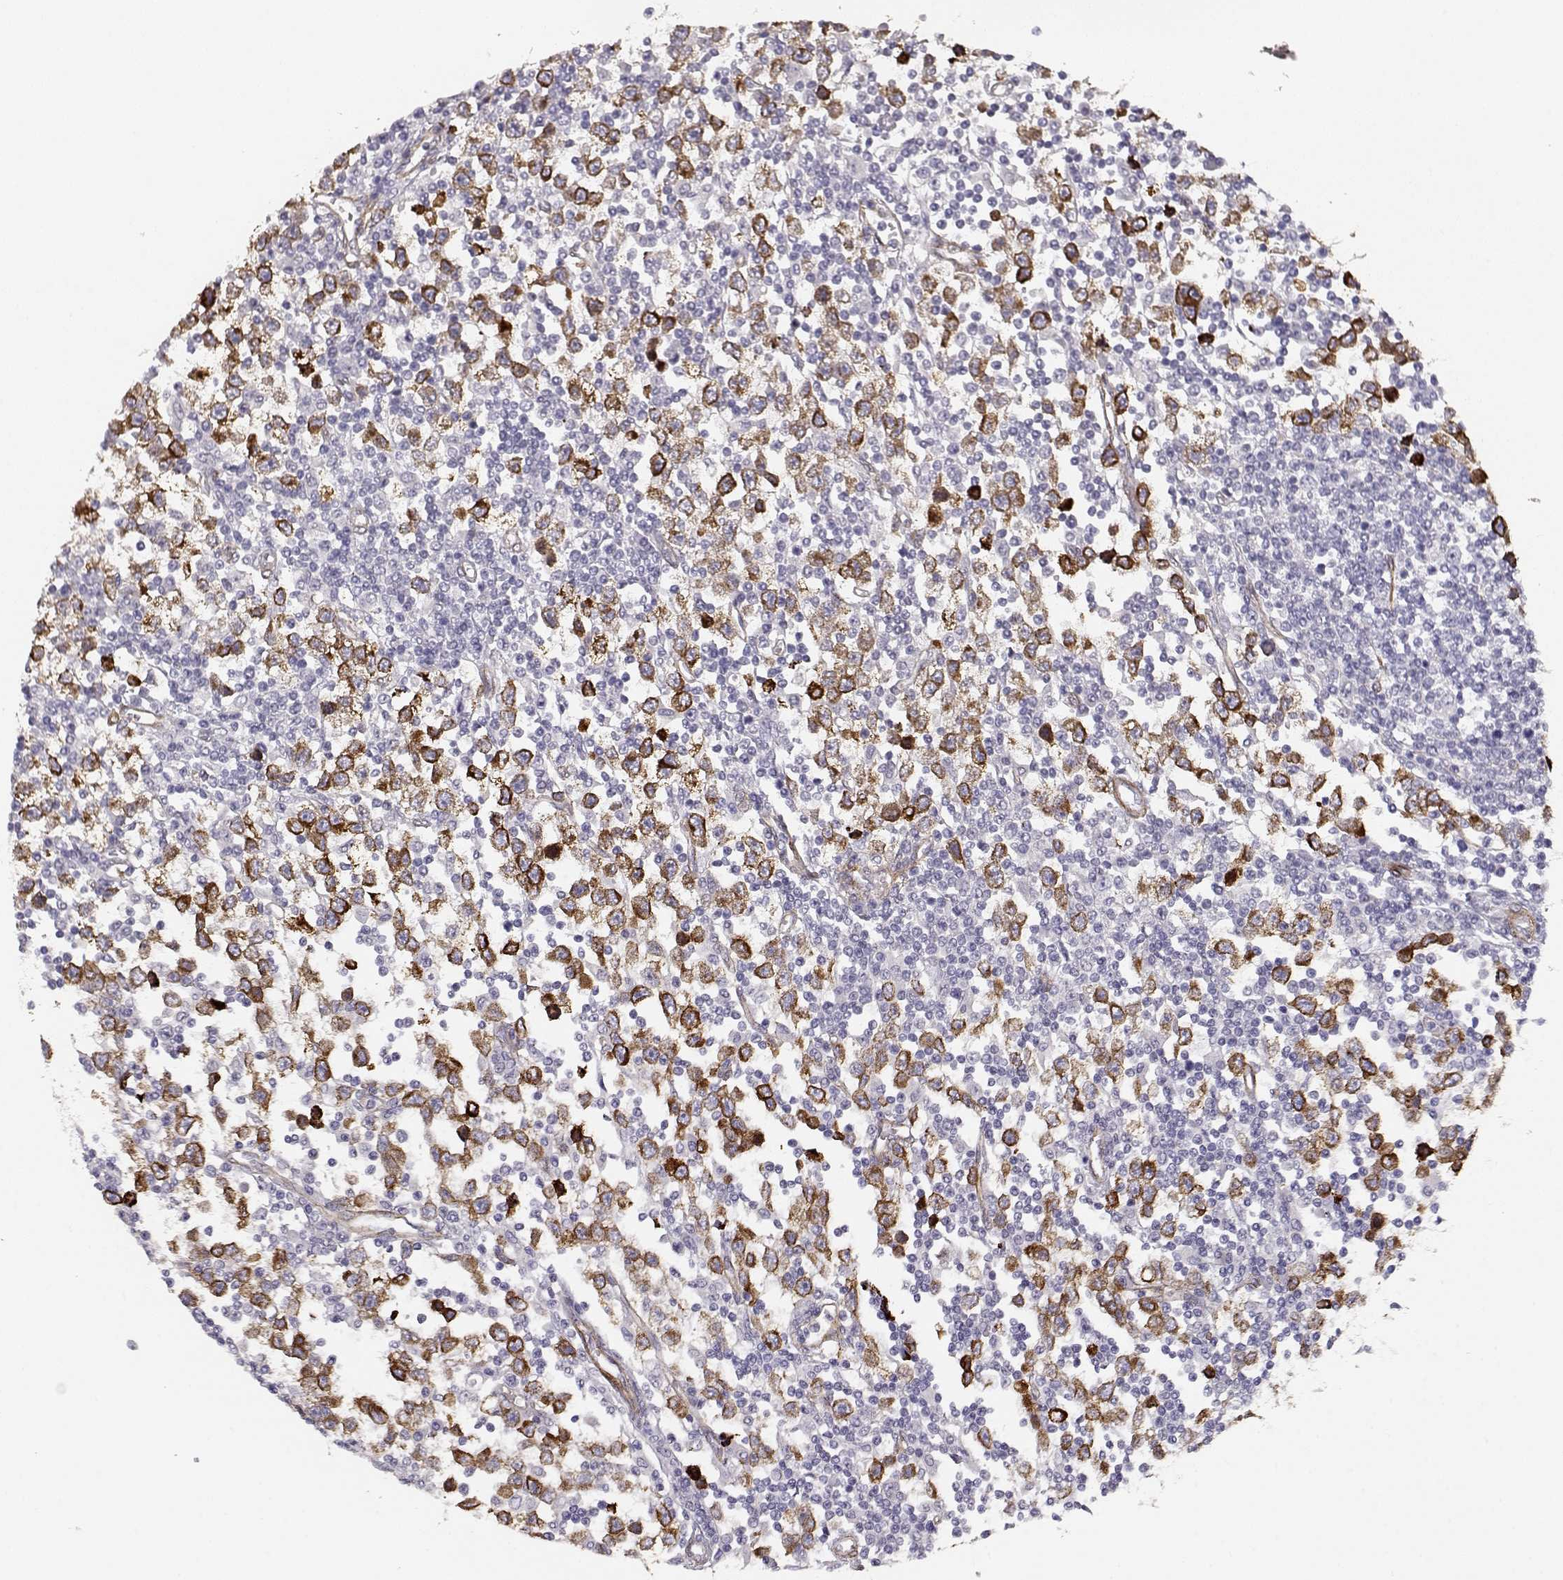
{"staining": {"intensity": "strong", "quantity": ">75%", "location": "cytoplasmic/membranous"}, "tissue": "testis cancer", "cell_type": "Tumor cells", "image_type": "cancer", "snomed": [{"axis": "morphology", "description": "Seminoma, NOS"}, {"axis": "topography", "description": "Testis"}], "caption": "Testis seminoma stained for a protein (brown) demonstrates strong cytoplasmic/membranous positive expression in about >75% of tumor cells.", "gene": "LAMC1", "patient": {"sex": "male", "age": 34}}